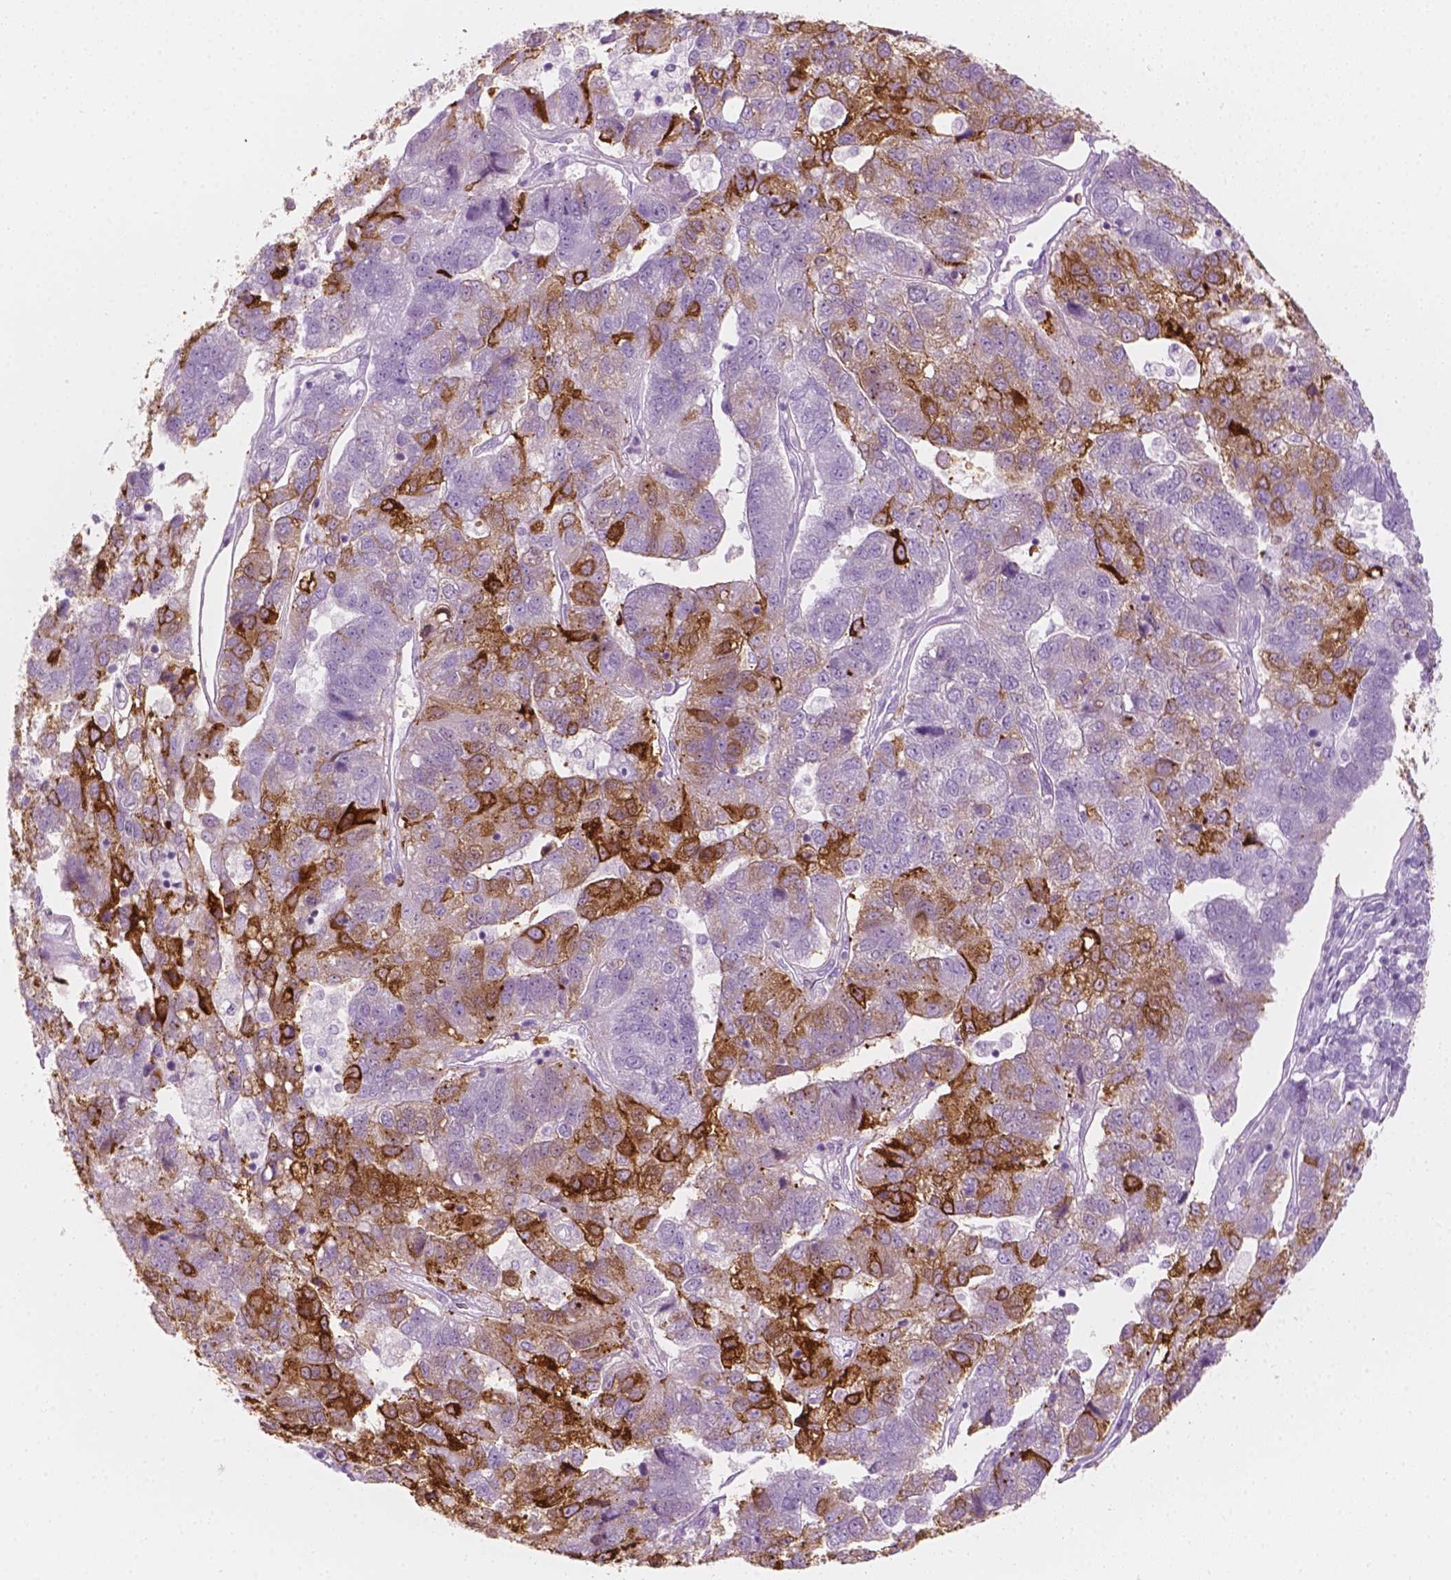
{"staining": {"intensity": "strong", "quantity": "<25%", "location": "cytoplasmic/membranous"}, "tissue": "pancreatic cancer", "cell_type": "Tumor cells", "image_type": "cancer", "snomed": [{"axis": "morphology", "description": "Adenocarcinoma, NOS"}, {"axis": "topography", "description": "Pancreas"}], "caption": "This histopathology image exhibits pancreatic adenocarcinoma stained with immunohistochemistry to label a protein in brown. The cytoplasmic/membranous of tumor cells show strong positivity for the protein. Nuclei are counter-stained blue.", "gene": "CES1", "patient": {"sex": "female", "age": 61}}